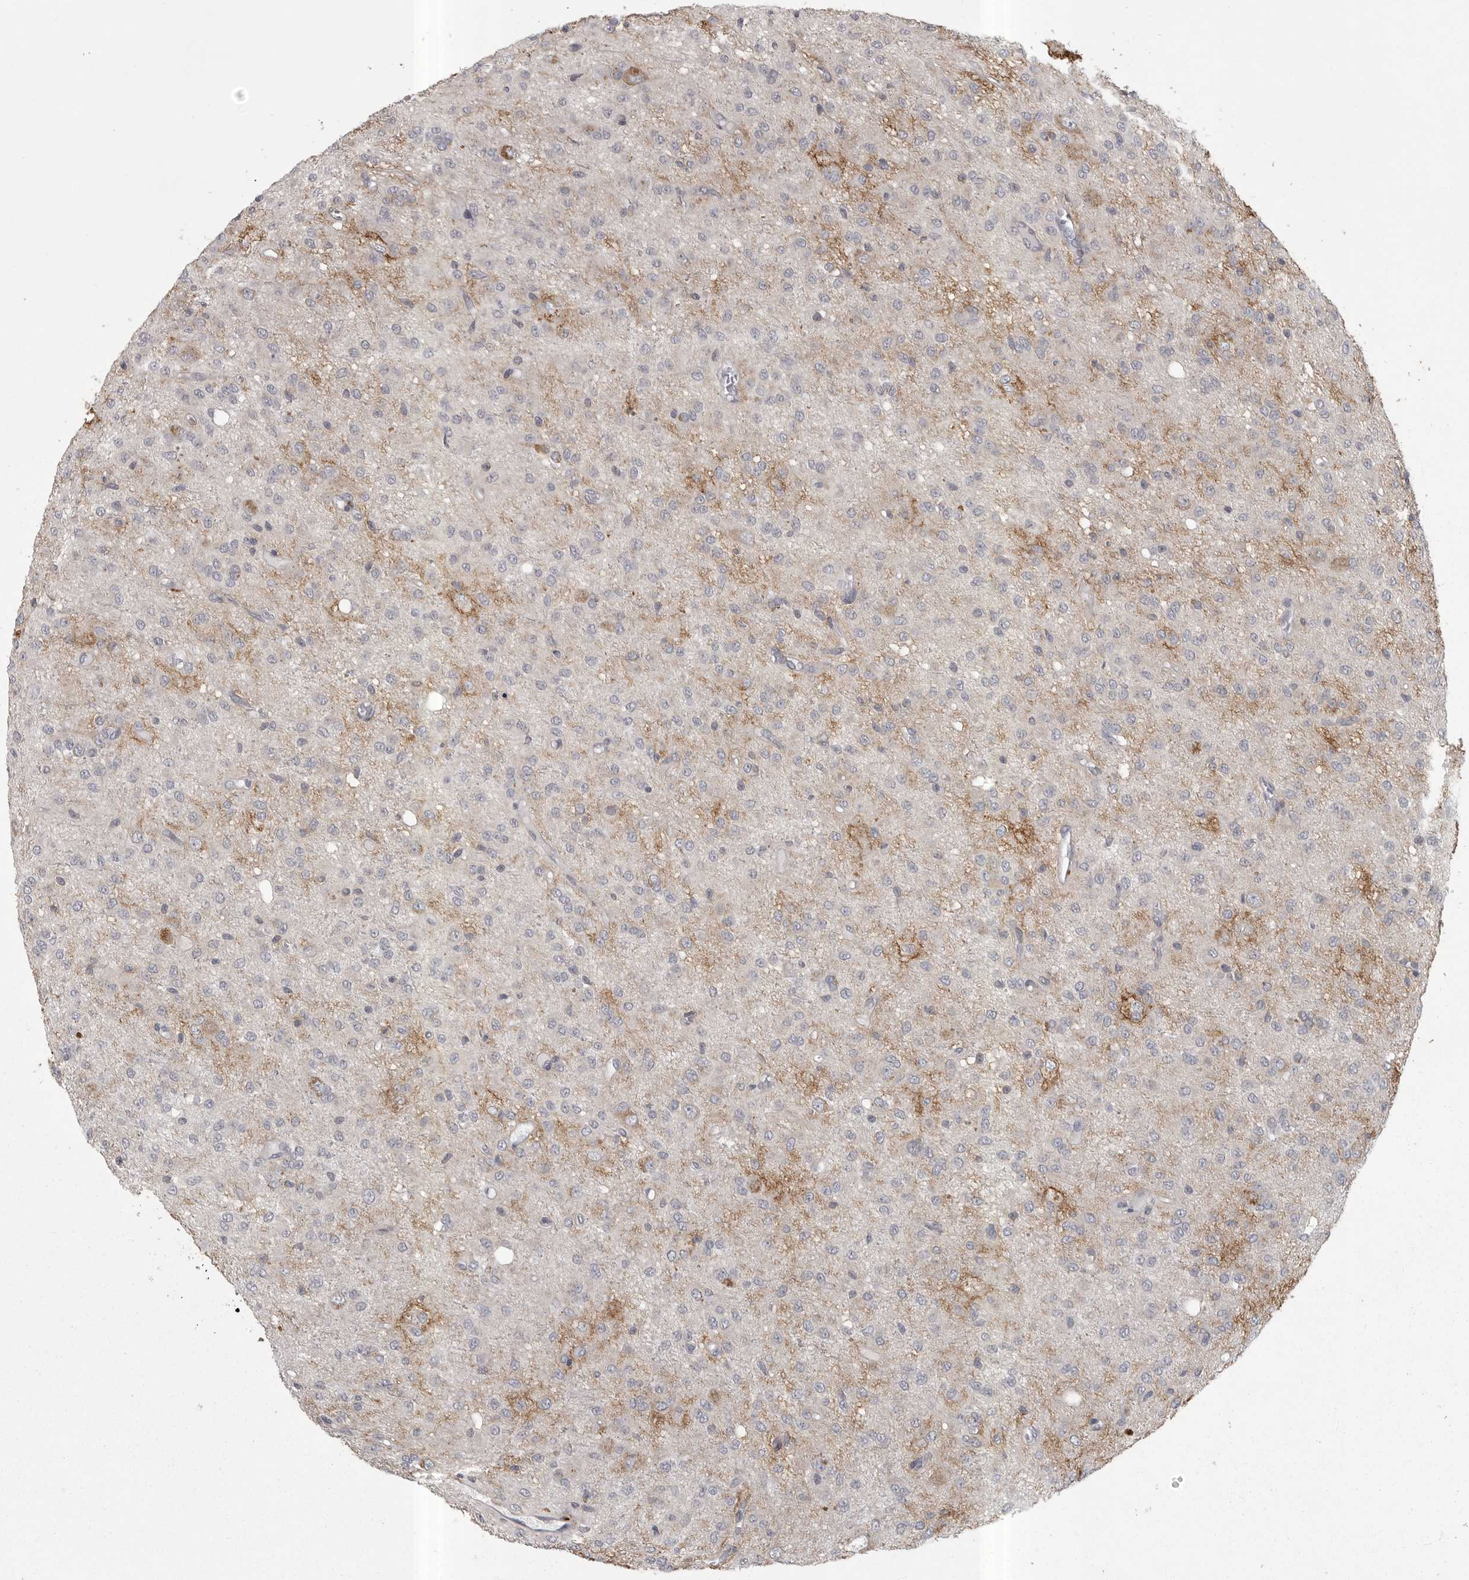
{"staining": {"intensity": "weak", "quantity": "<25%", "location": "cytoplasmic/membranous"}, "tissue": "glioma", "cell_type": "Tumor cells", "image_type": "cancer", "snomed": [{"axis": "morphology", "description": "Glioma, malignant, High grade"}, {"axis": "topography", "description": "Brain"}], "caption": "A high-resolution micrograph shows immunohistochemistry (IHC) staining of high-grade glioma (malignant), which reveals no significant positivity in tumor cells.", "gene": "PHF13", "patient": {"sex": "female", "age": 59}}